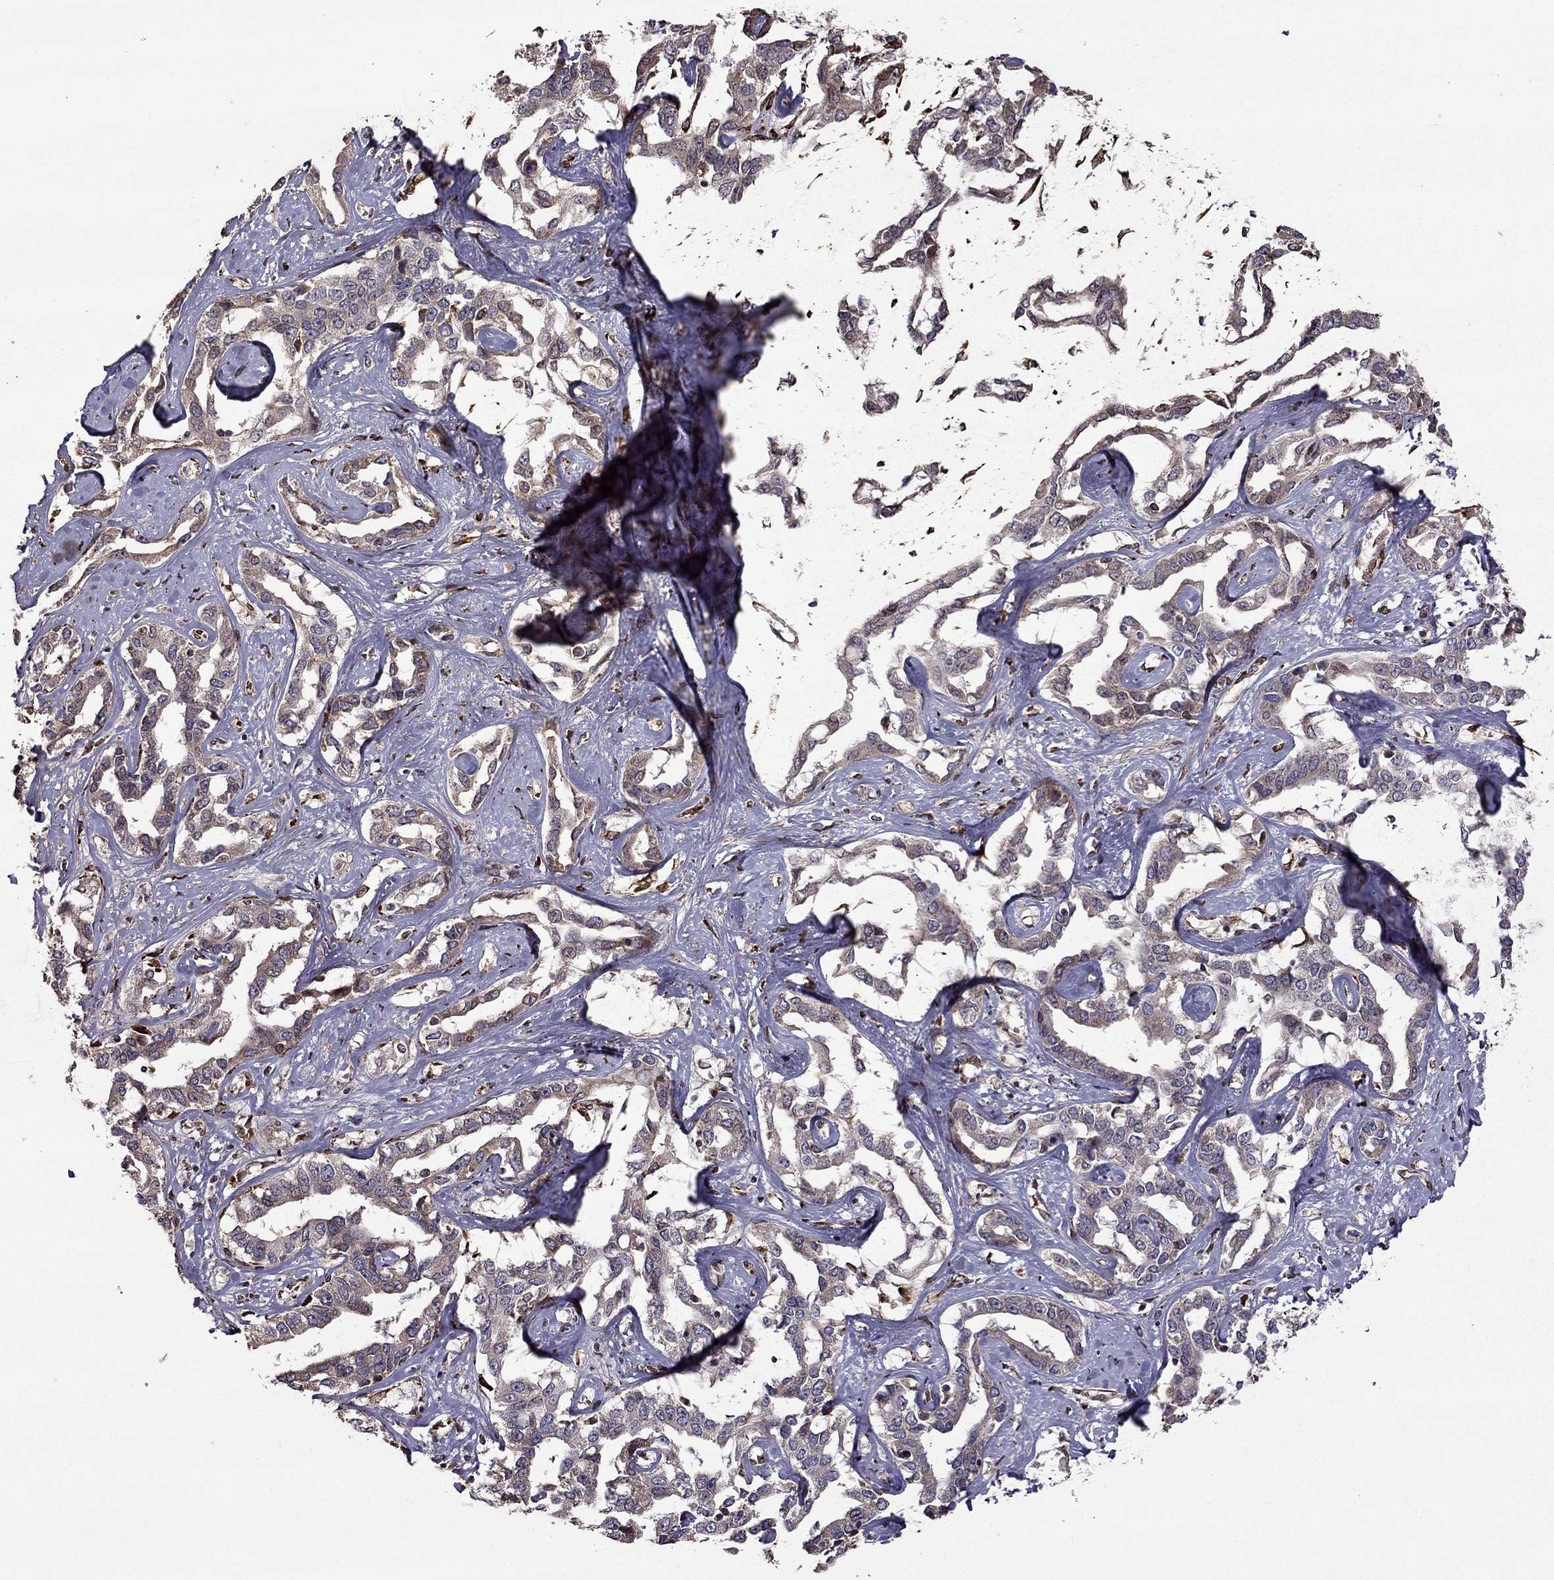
{"staining": {"intensity": "moderate", "quantity": "<25%", "location": "cytoplasmic/membranous"}, "tissue": "liver cancer", "cell_type": "Tumor cells", "image_type": "cancer", "snomed": [{"axis": "morphology", "description": "Cholangiocarcinoma"}, {"axis": "topography", "description": "Liver"}], "caption": "Human liver cancer (cholangiocarcinoma) stained with a protein marker displays moderate staining in tumor cells.", "gene": "IKBIP", "patient": {"sex": "male", "age": 59}}